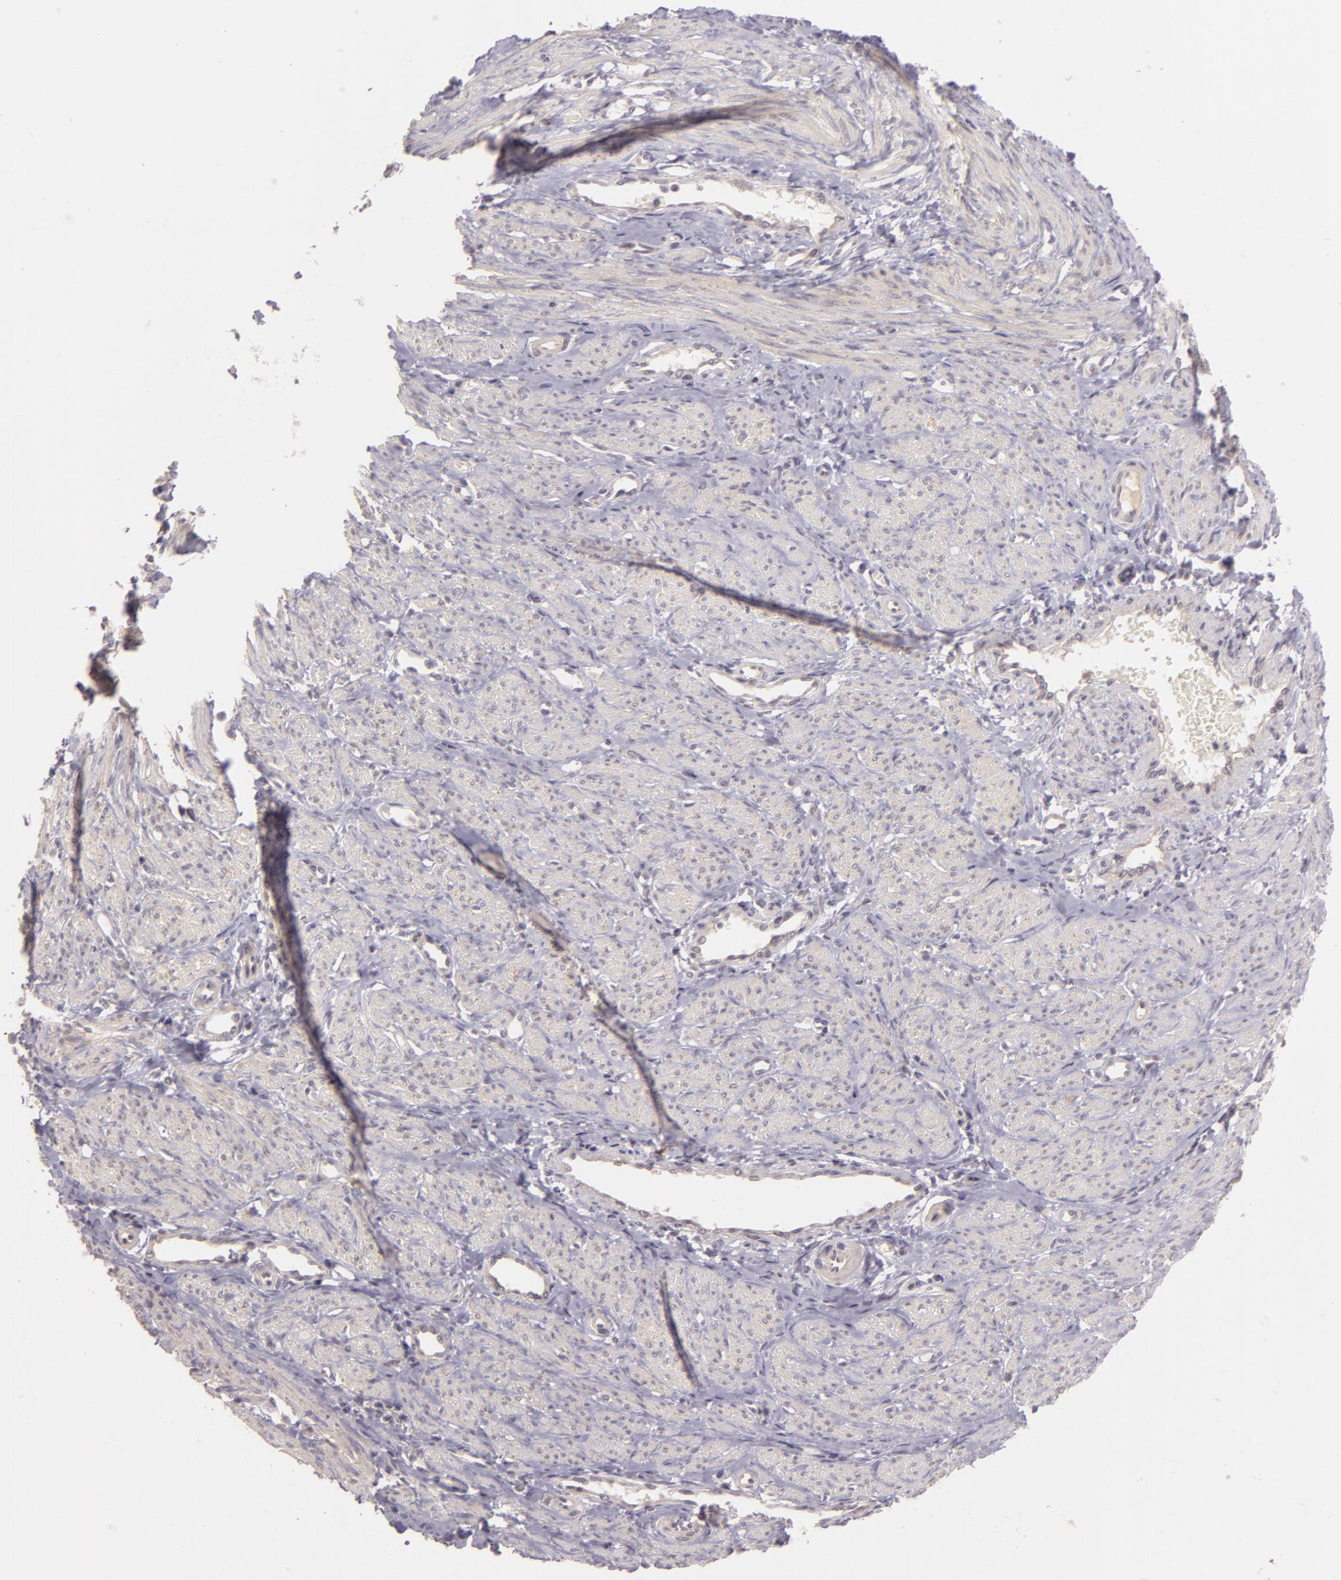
{"staining": {"intensity": "negative", "quantity": "none", "location": "none"}, "tissue": "smooth muscle", "cell_type": "Smooth muscle cells", "image_type": "normal", "snomed": [{"axis": "morphology", "description": "Normal tissue, NOS"}, {"axis": "topography", "description": "Smooth muscle"}, {"axis": "topography", "description": "Uterus"}], "caption": "IHC photomicrograph of benign smooth muscle: smooth muscle stained with DAB (3,3'-diaminobenzidine) reveals no significant protein positivity in smooth muscle cells.", "gene": "PPP1R3F", "patient": {"sex": "female", "age": 39}}